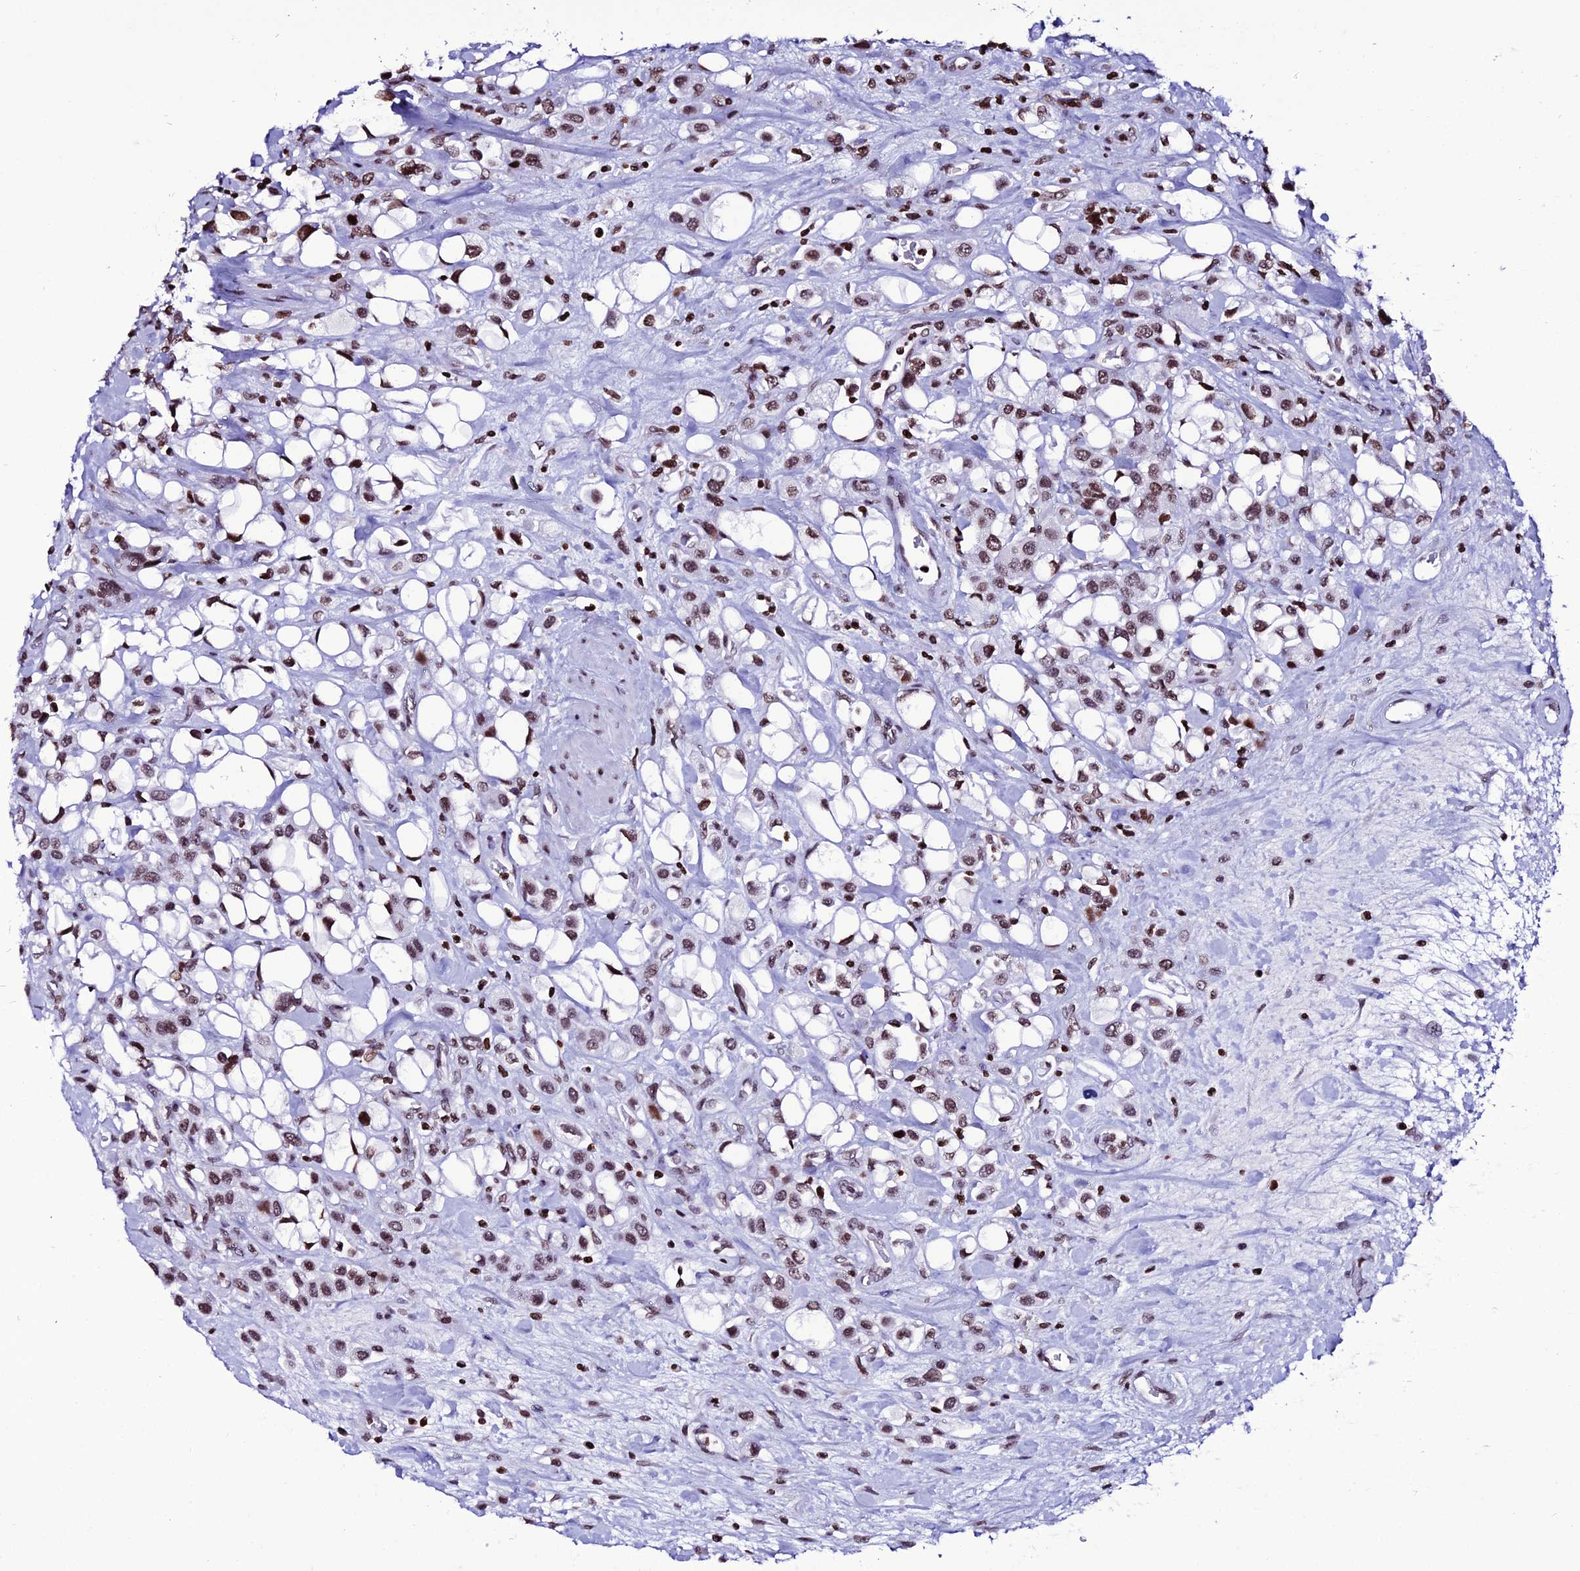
{"staining": {"intensity": "moderate", "quantity": ">75%", "location": "nuclear"}, "tissue": "urothelial cancer", "cell_type": "Tumor cells", "image_type": "cancer", "snomed": [{"axis": "morphology", "description": "Urothelial carcinoma, High grade"}, {"axis": "topography", "description": "Urinary bladder"}], "caption": "A histopathology image of human urothelial carcinoma (high-grade) stained for a protein reveals moderate nuclear brown staining in tumor cells.", "gene": "MACROH2A2", "patient": {"sex": "male", "age": 50}}